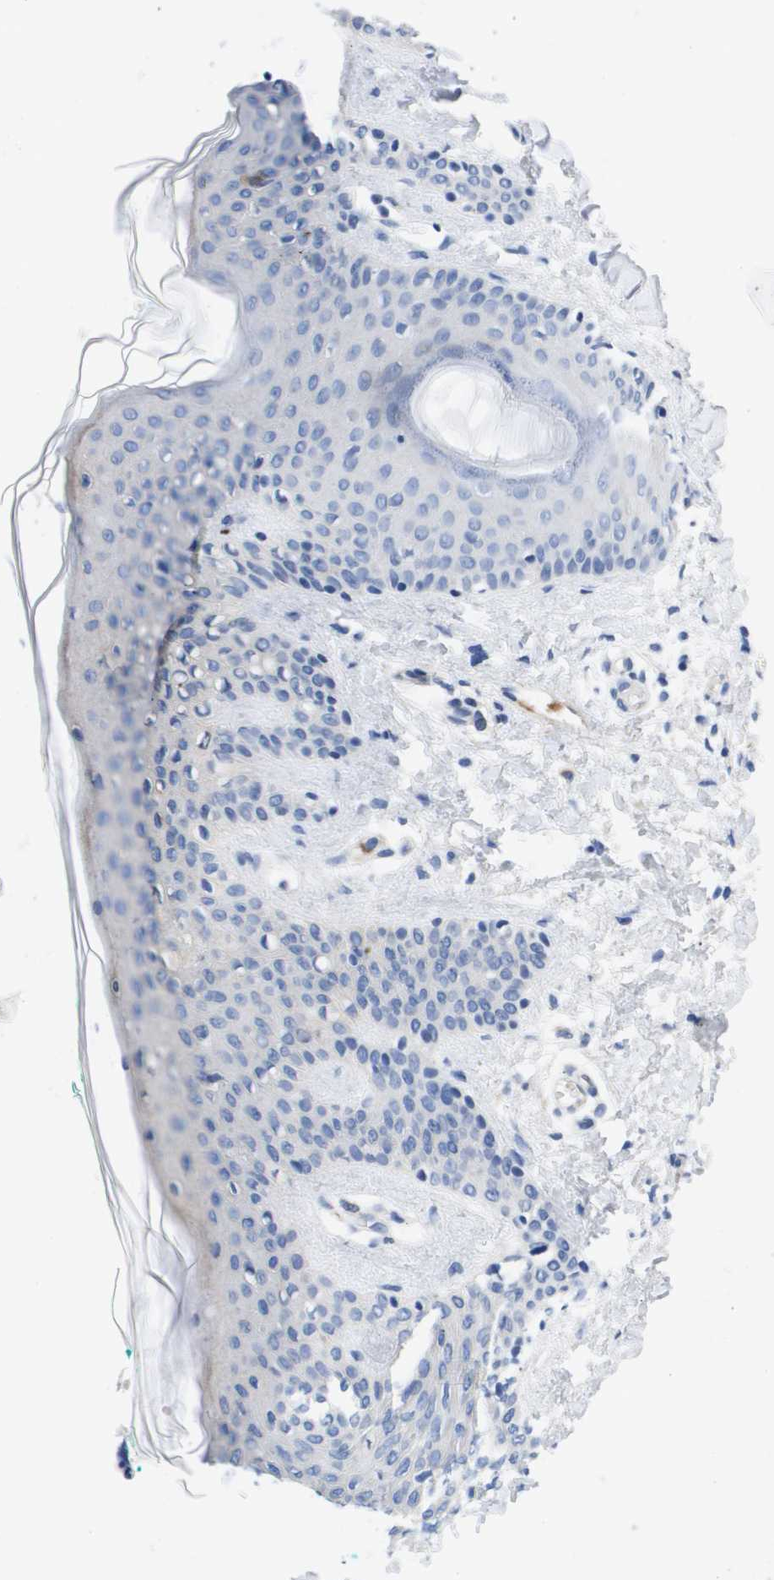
{"staining": {"intensity": "negative", "quantity": "none", "location": "none"}, "tissue": "skin", "cell_type": "Fibroblasts", "image_type": "normal", "snomed": [{"axis": "morphology", "description": "Normal tissue, NOS"}, {"axis": "topography", "description": "Skin"}], "caption": "A high-resolution histopathology image shows immunohistochemistry (IHC) staining of unremarkable skin, which shows no significant expression in fibroblasts. (IHC, brightfield microscopy, high magnification).", "gene": "APOA1", "patient": {"sex": "male", "age": 30}}